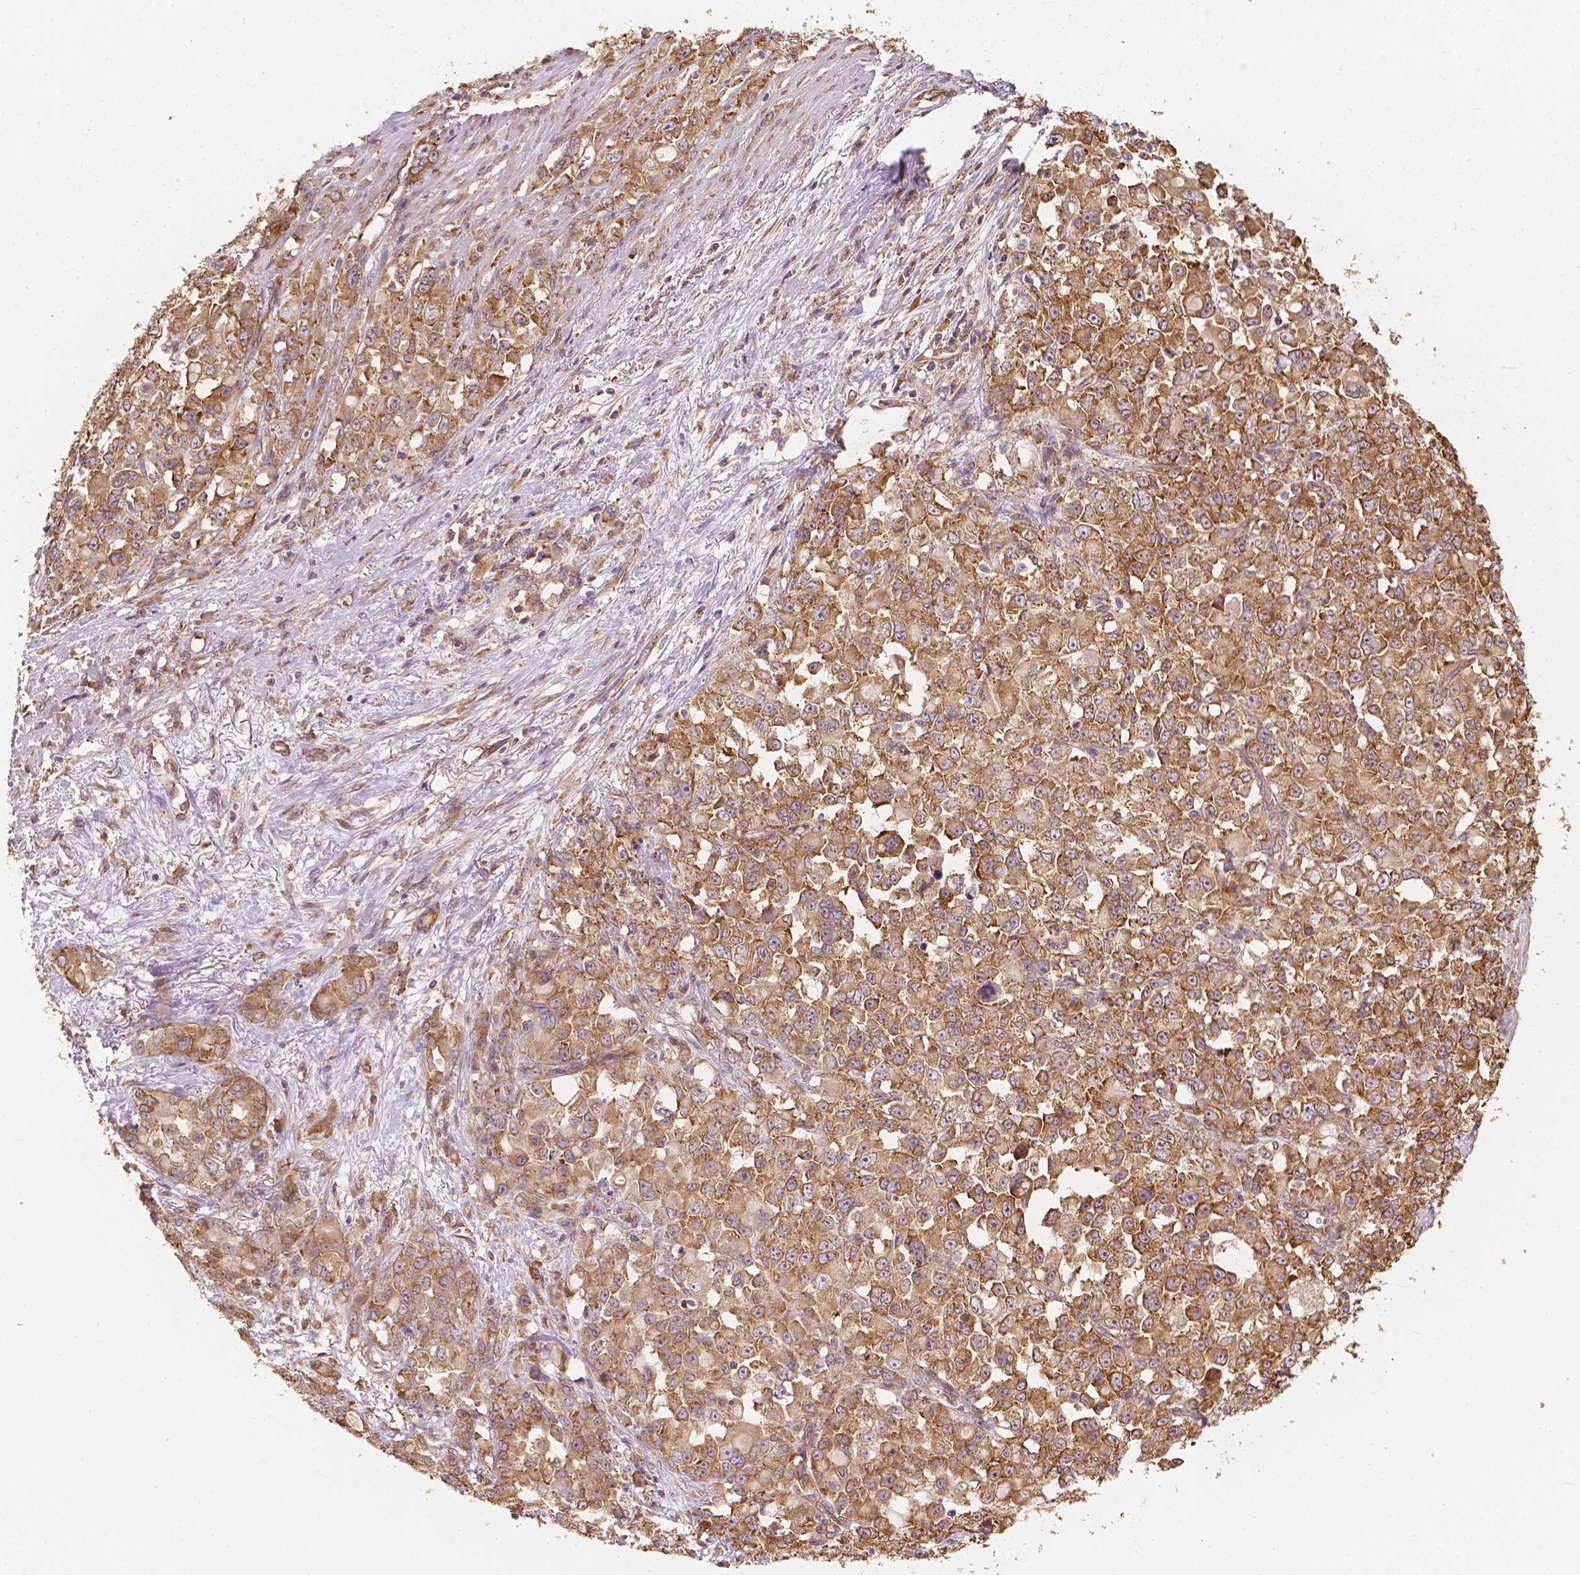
{"staining": {"intensity": "moderate", "quantity": ">75%", "location": "cytoplasmic/membranous"}, "tissue": "stomach cancer", "cell_type": "Tumor cells", "image_type": "cancer", "snomed": [{"axis": "morphology", "description": "Adenocarcinoma, NOS"}, {"axis": "topography", "description": "Stomach"}], "caption": "Approximately >75% of tumor cells in human stomach adenocarcinoma show moderate cytoplasmic/membranous protein expression as visualized by brown immunohistochemical staining.", "gene": "G3BP1", "patient": {"sex": "female", "age": 76}}